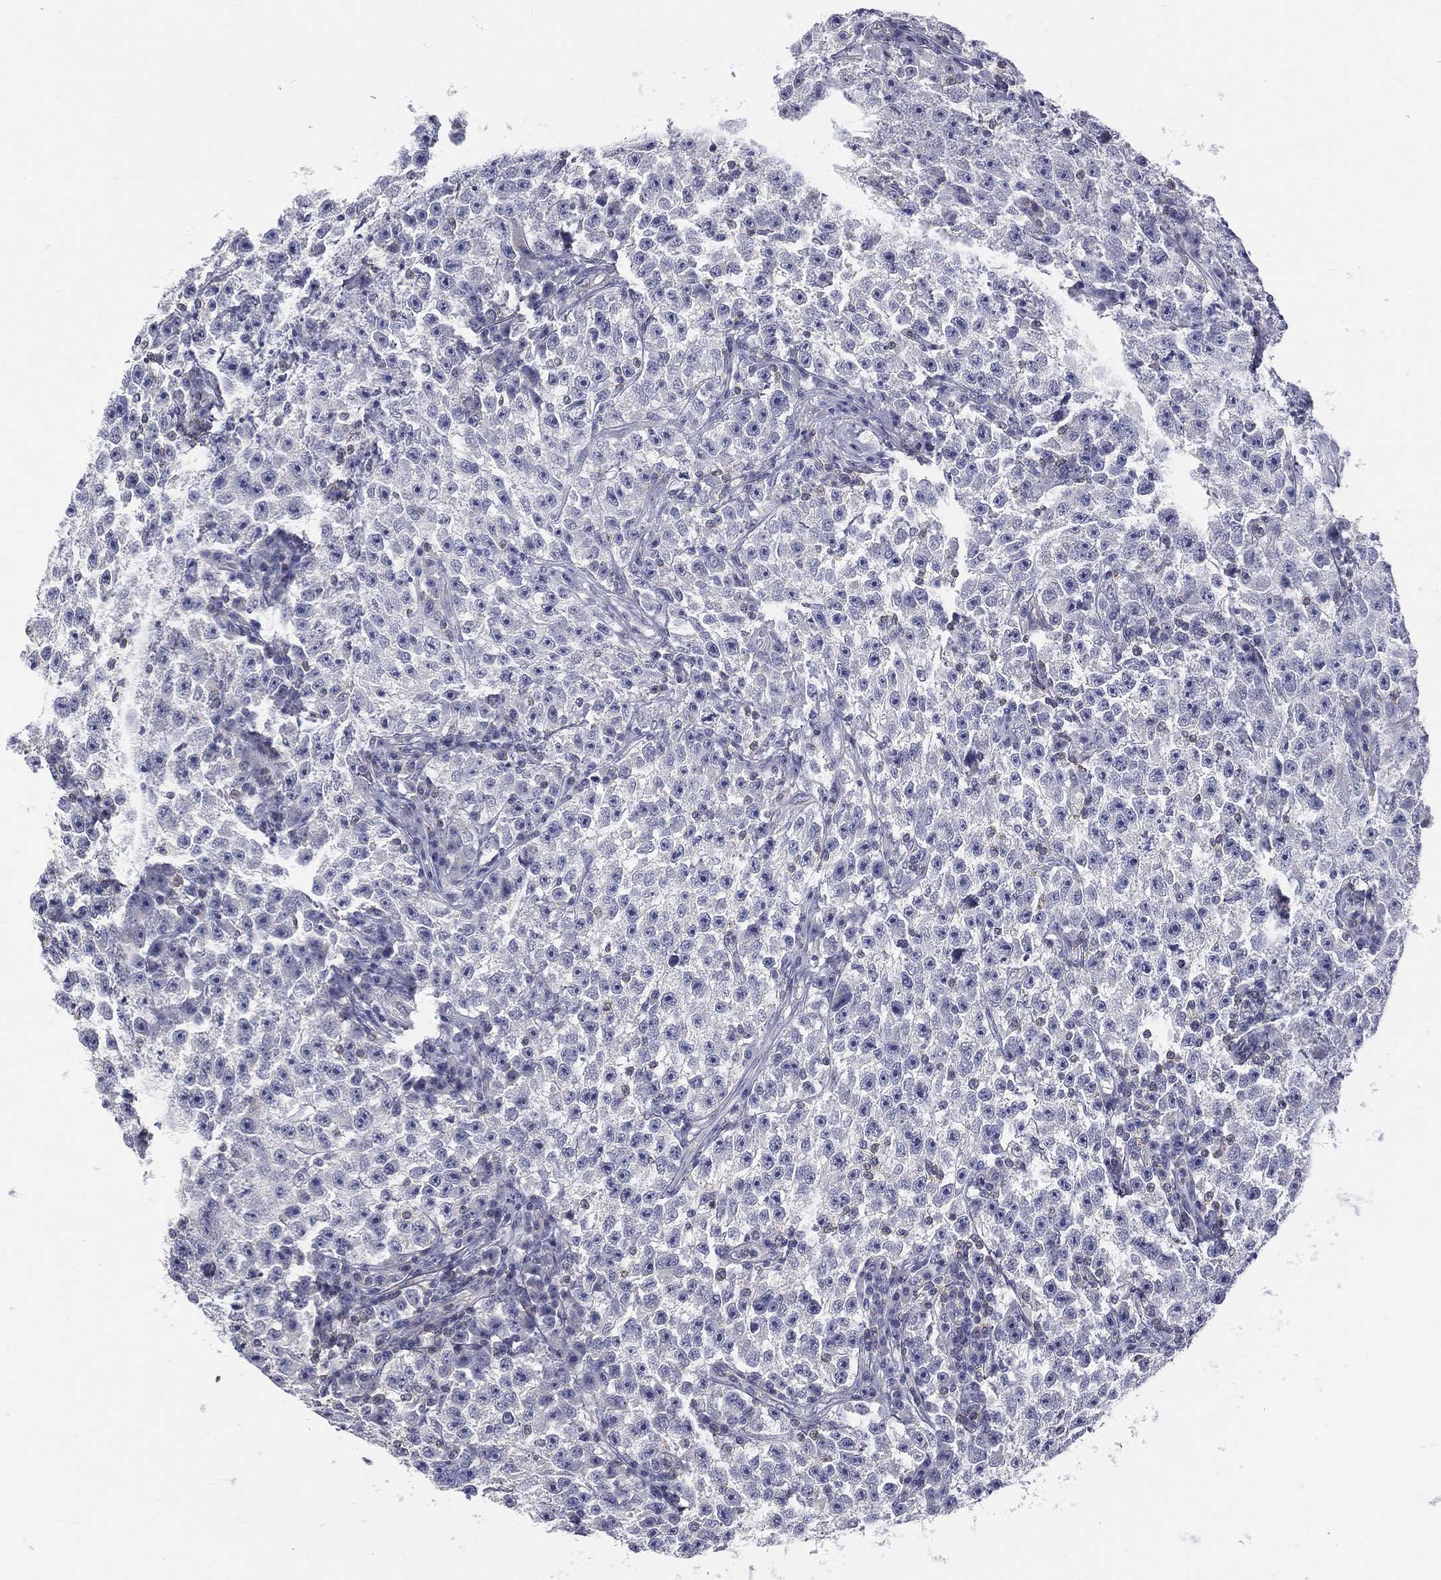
{"staining": {"intensity": "negative", "quantity": "none", "location": "none"}, "tissue": "testis cancer", "cell_type": "Tumor cells", "image_type": "cancer", "snomed": [{"axis": "morphology", "description": "Seminoma, NOS"}, {"axis": "topography", "description": "Testis"}], "caption": "Tumor cells are negative for brown protein staining in testis seminoma. (DAB immunohistochemistry, high magnification).", "gene": "ETNPPL", "patient": {"sex": "male", "age": 22}}